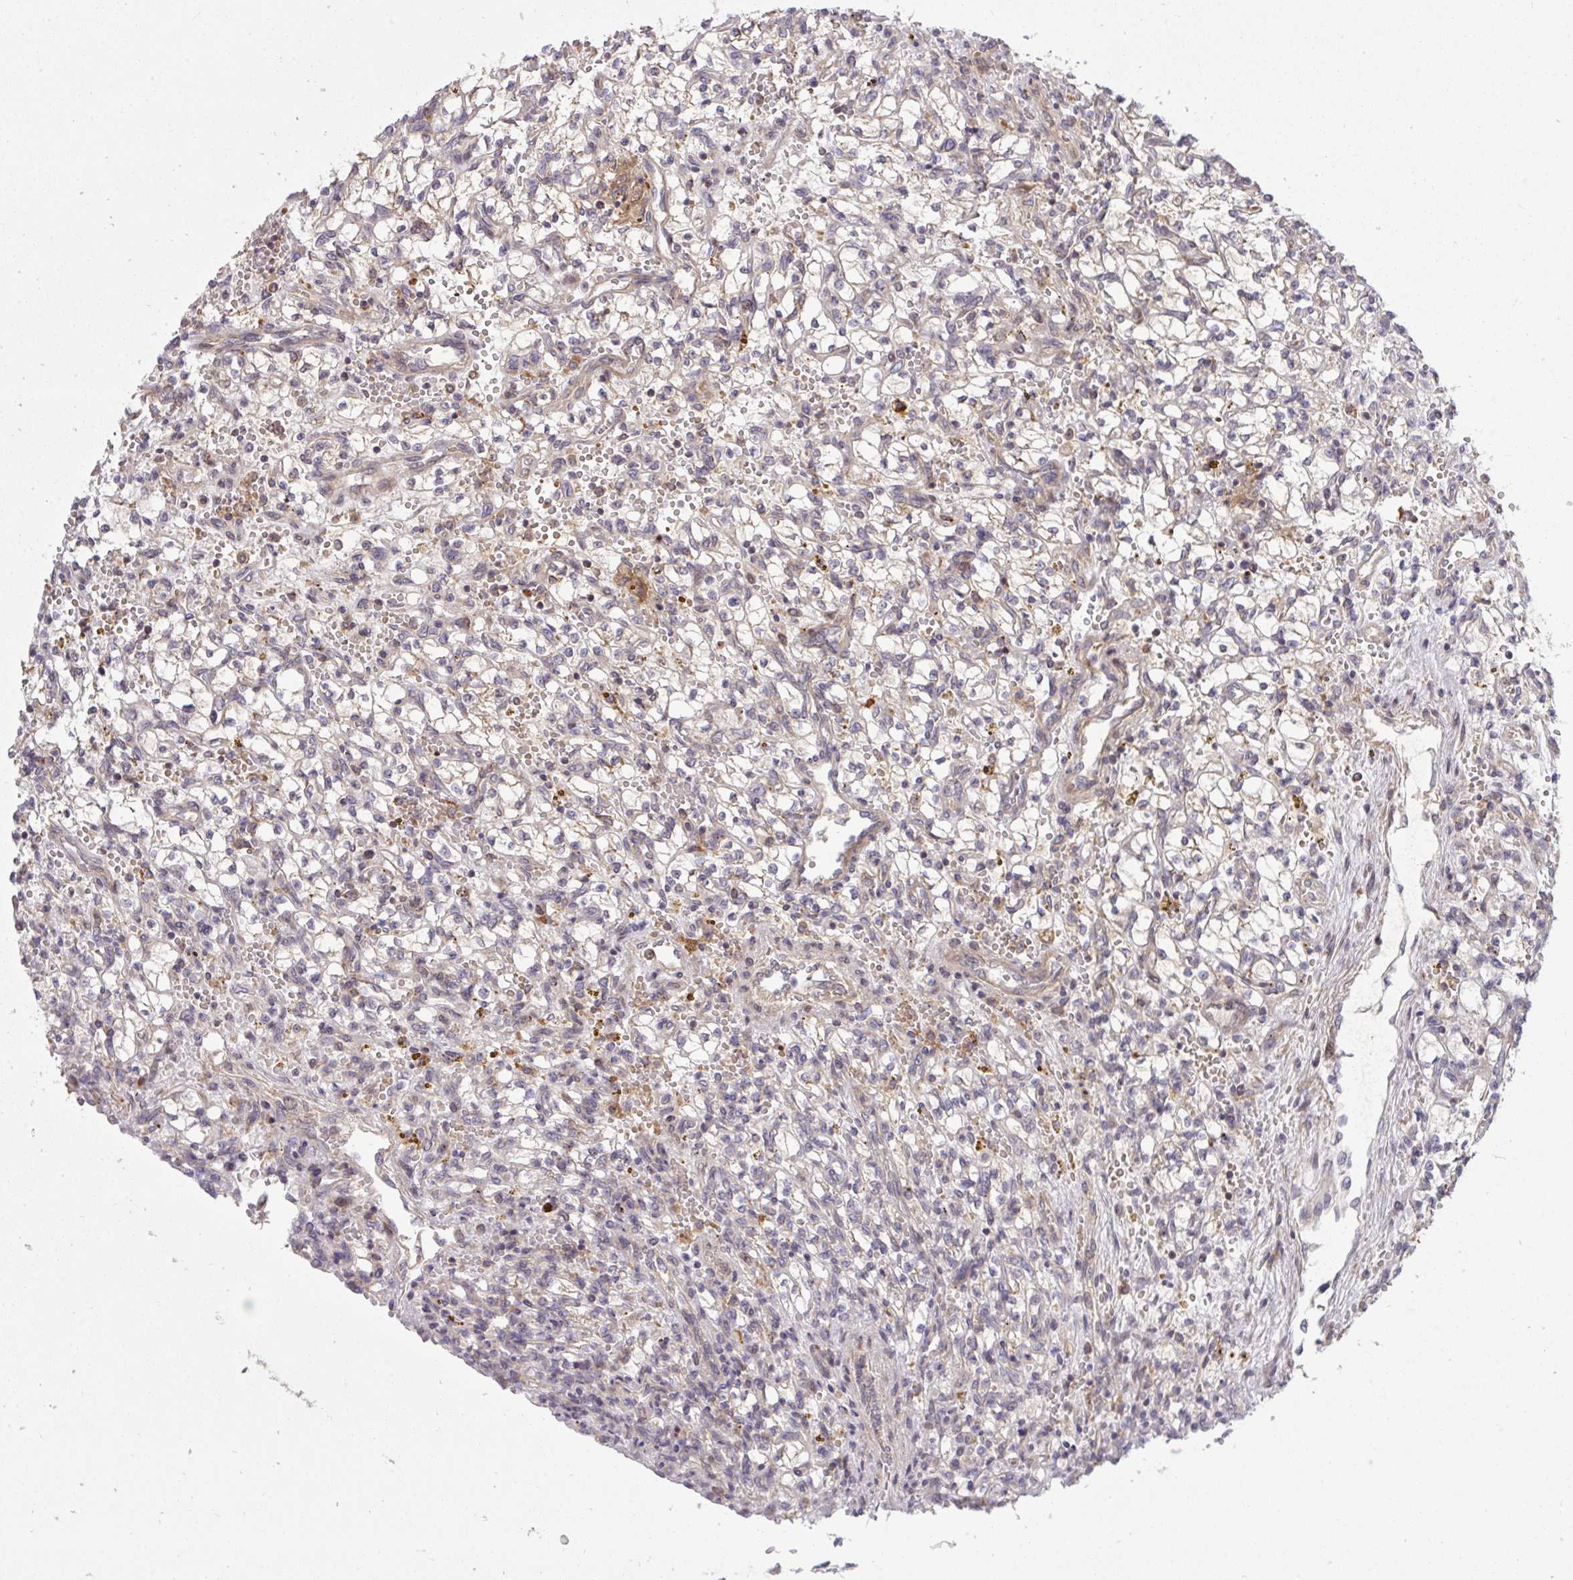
{"staining": {"intensity": "weak", "quantity": "<25%", "location": "cytoplasmic/membranous"}, "tissue": "renal cancer", "cell_type": "Tumor cells", "image_type": "cancer", "snomed": [{"axis": "morphology", "description": "Adenocarcinoma, NOS"}, {"axis": "topography", "description": "Kidney"}], "caption": "Tumor cells show no significant expression in renal adenocarcinoma.", "gene": "SLC9A6", "patient": {"sex": "female", "age": 64}}